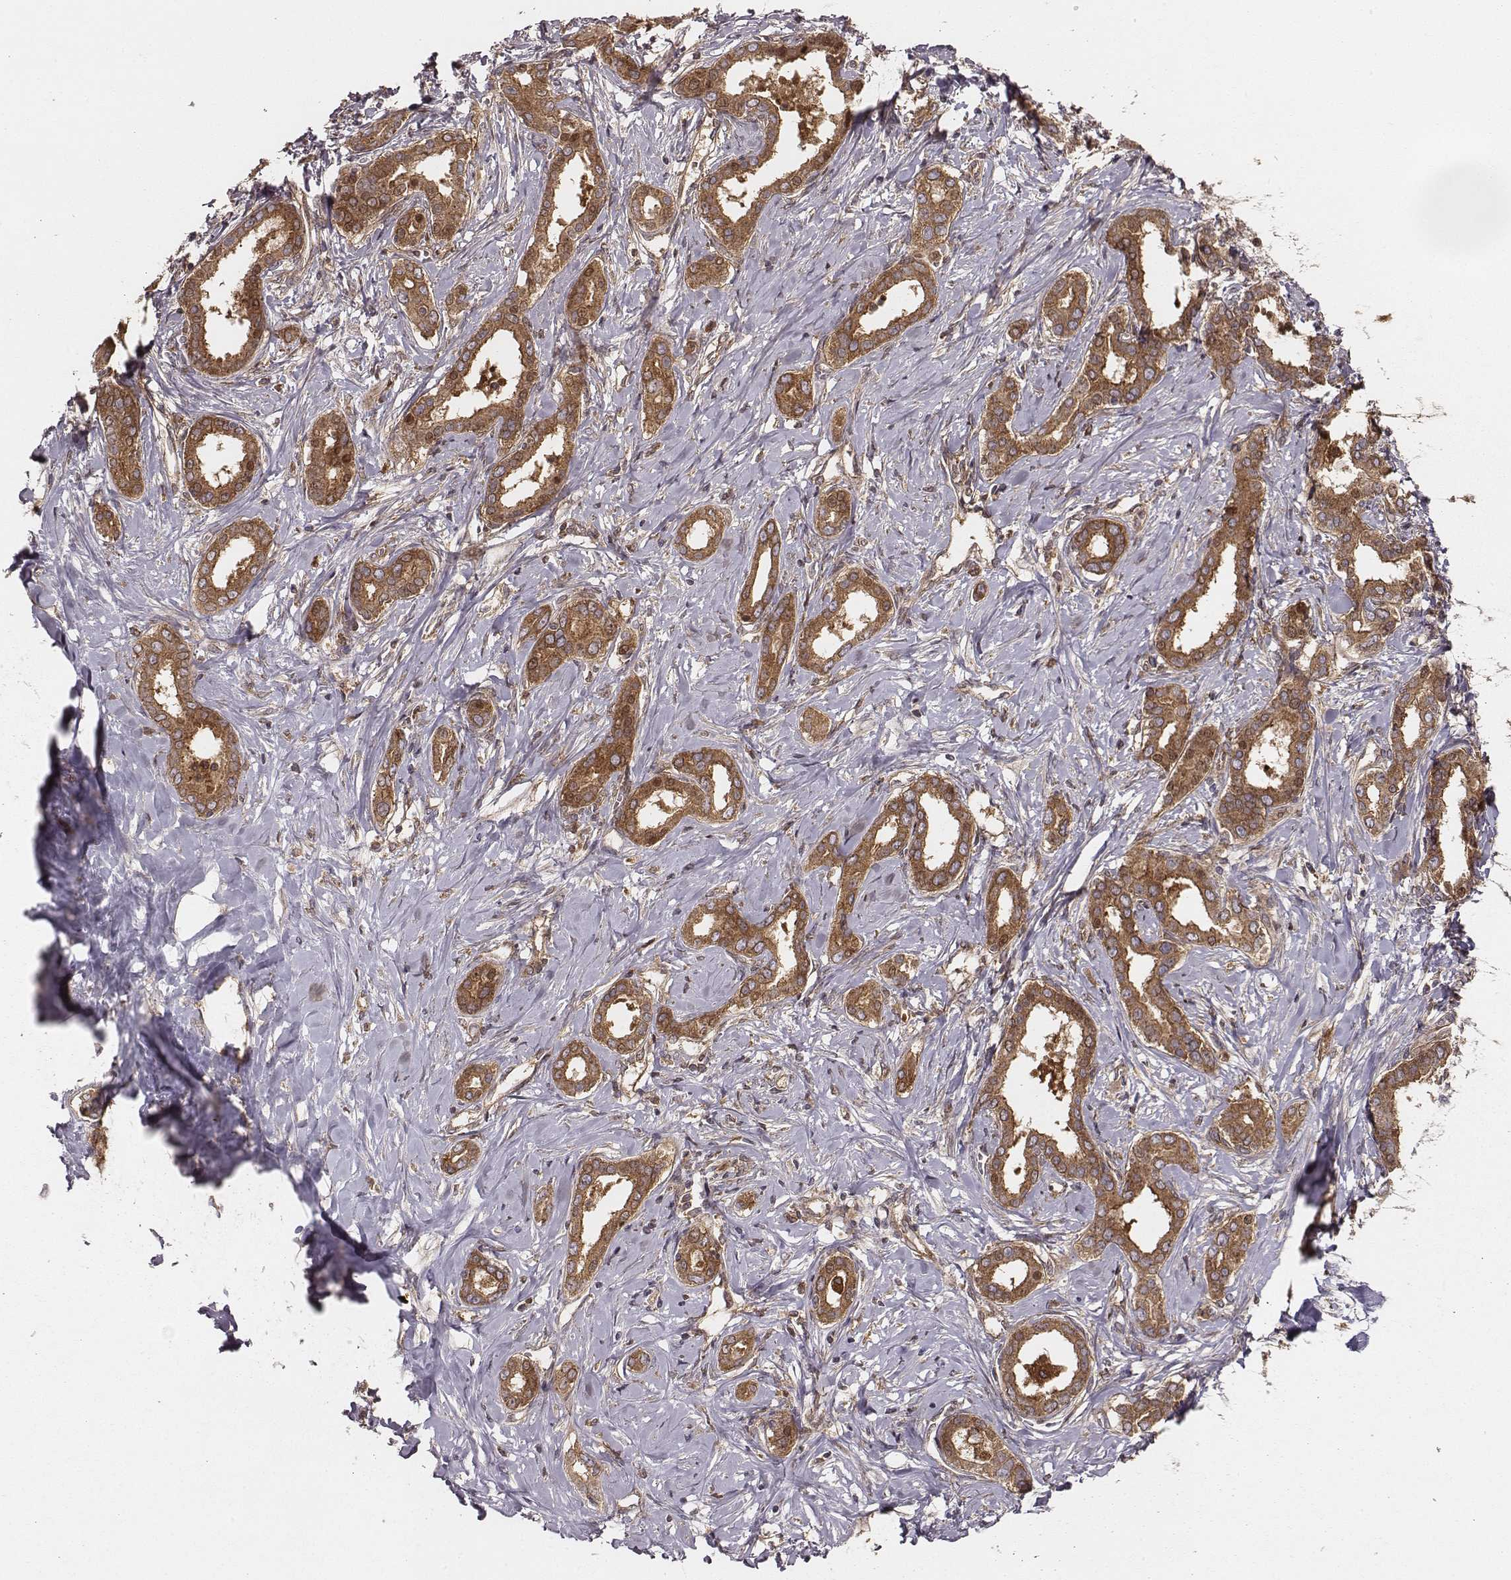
{"staining": {"intensity": "strong", "quantity": ">75%", "location": "cytoplasmic/membranous"}, "tissue": "liver cancer", "cell_type": "Tumor cells", "image_type": "cancer", "snomed": [{"axis": "morphology", "description": "Cholangiocarcinoma"}, {"axis": "topography", "description": "Liver"}], "caption": "Human liver cholangiocarcinoma stained with a brown dye demonstrates strong cytoplasmic/membranous positive expression in approximately >75% of tumor cells.", "gene": "VPS26A", "patient": {"sex": "female", "age": 47}}